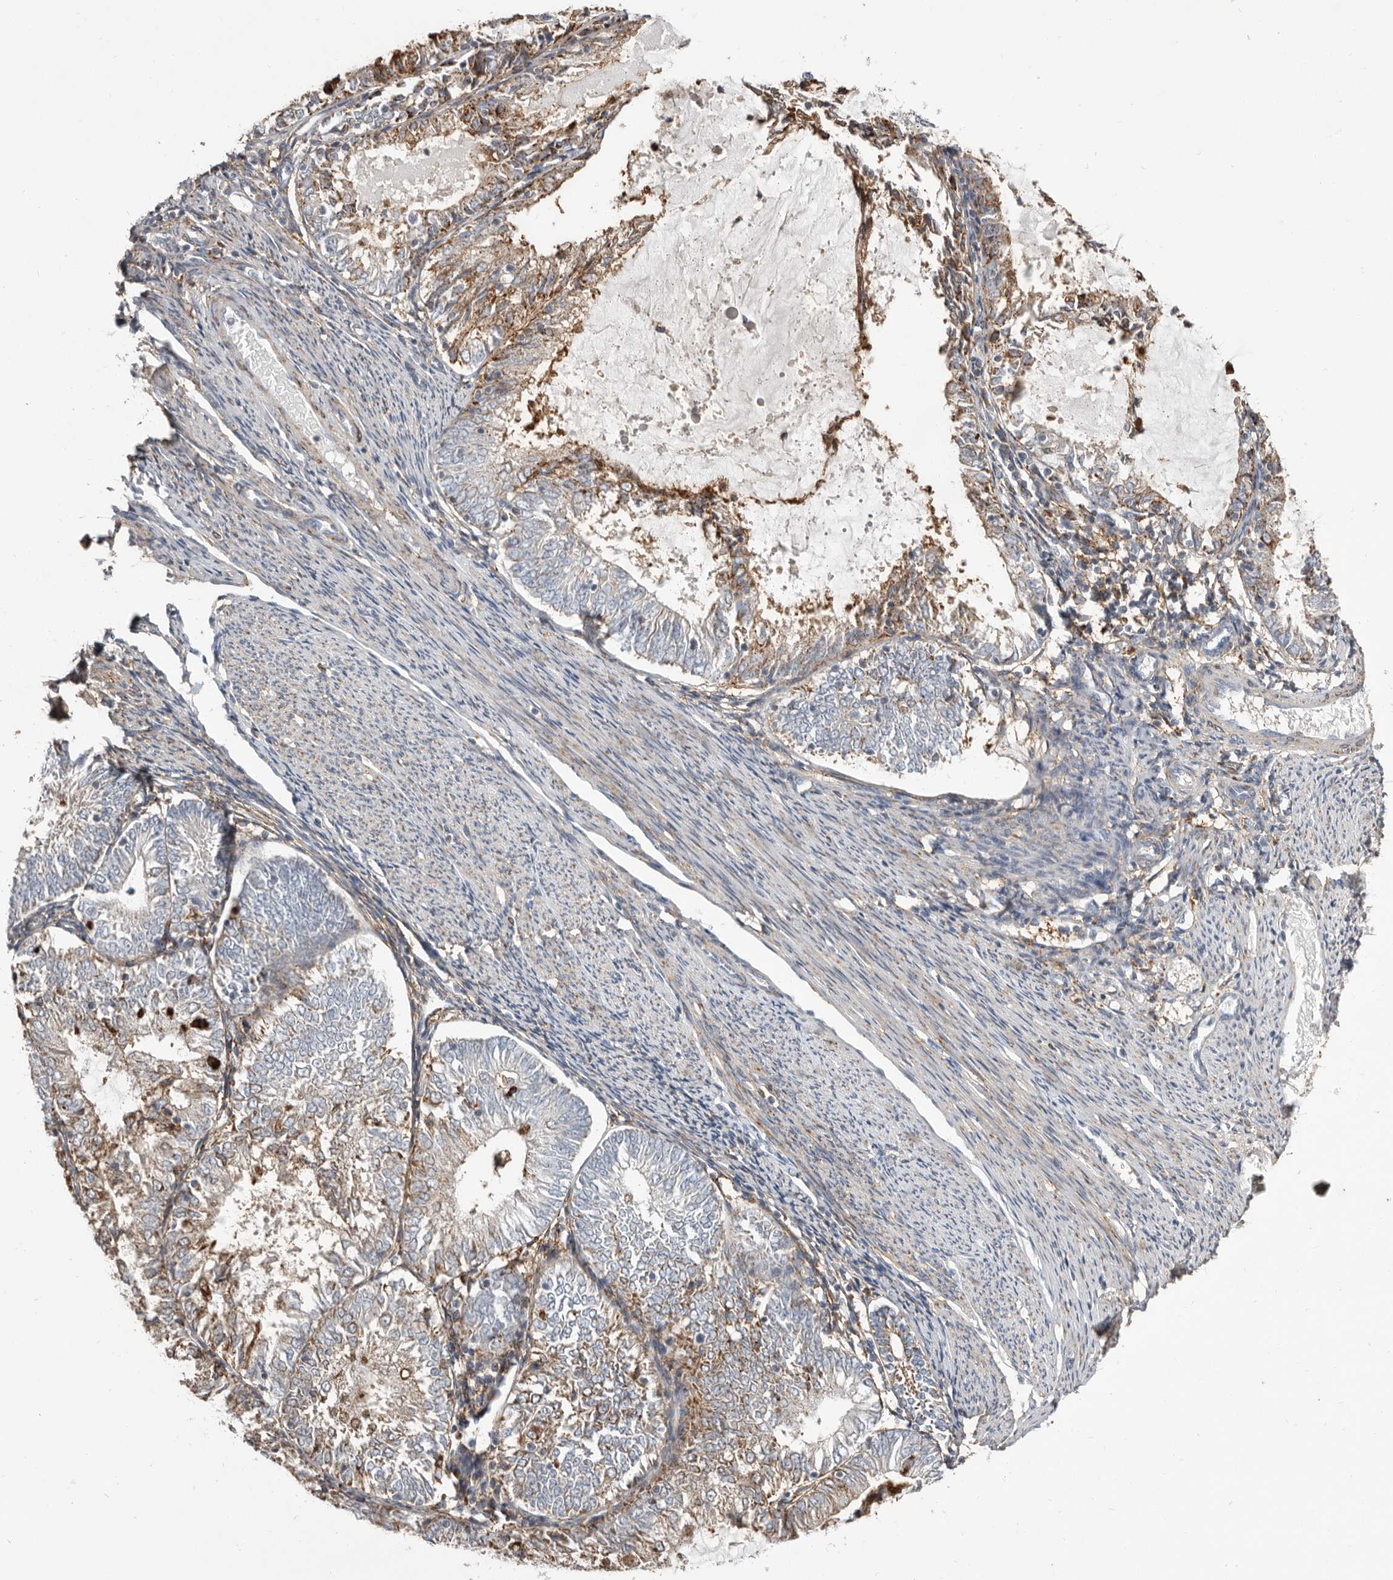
{"staining": {"intensity": "moderate", "quantity": "25%-75%", "location": "cytoplasmic/membranous"}, "tissue": "endometrial cancer", "cell_type": "Tumor cells", "image_type": "cancer", "snomed": [{"axis": "morphology", "description": "Adenocarcinoma, NOS"}, {"axis": "topography", "description": "Endometrium"}], "caption": "Protein expression analysis of human endometrial adenocarcinoma reveals moderate cytoplasmic/membranous expression in about 25%-75% of tumor cells.", "gene": "KIF26B", "patient": {"sex": "female", "age": 57}}